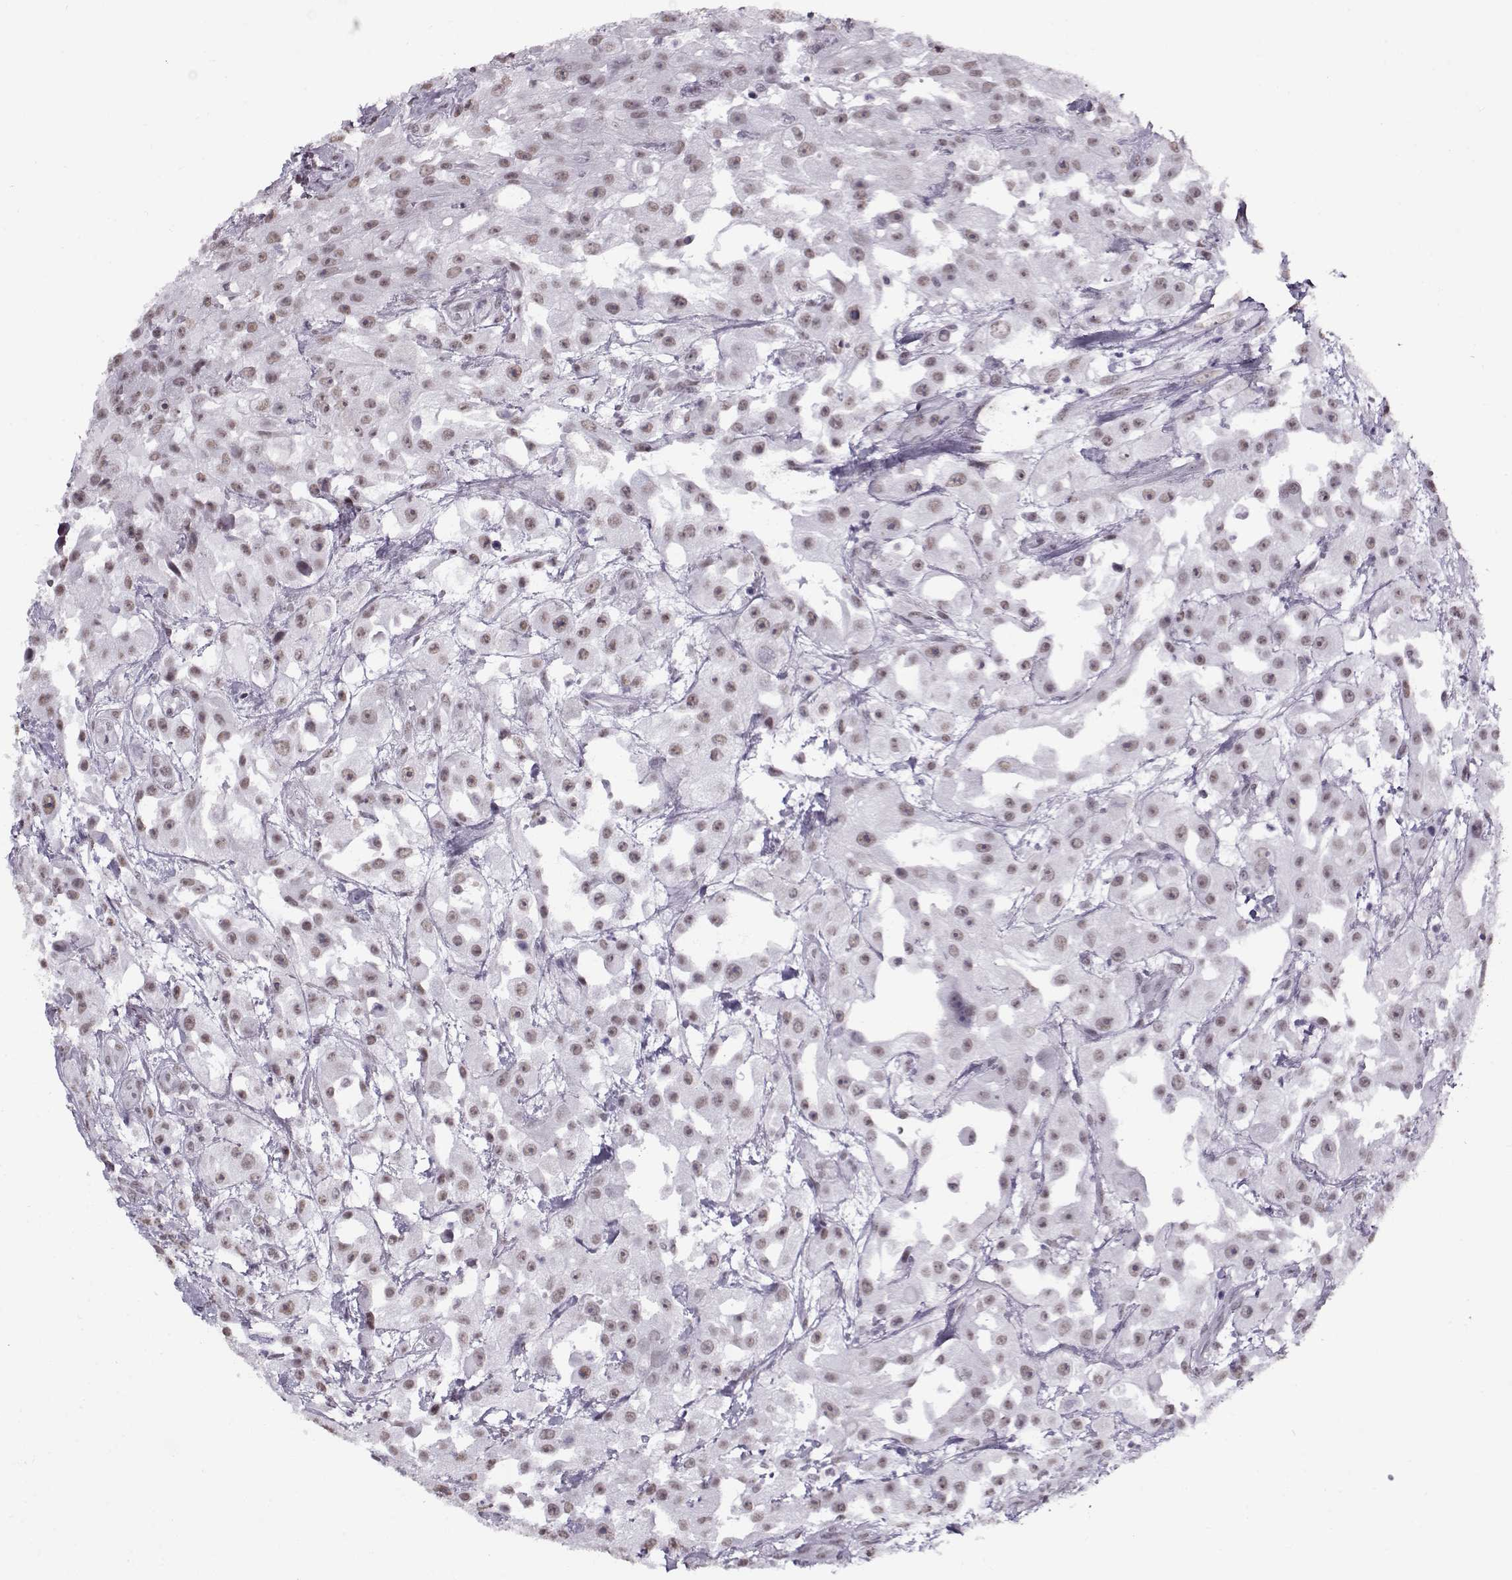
{"staining": {"intensity": "weak", "quantity": ">75%", "location": "nuclear"}, "tissue": "urothelial cancer", "cell_type": "Tumor cells", "image_type": "cancer", "snomed": [{"axis": "morphology", "description": "Urothelial carcinoma, High grade"}, {"axis": "topography", "description": "Urinary bladder"}], "caption": "Immunohistochemical staining of urothelial carcinoma (high-grade) displays weak nuclear protein positivity in approximately >75% of tumor cells.", "gene": "PRMT8", "patient": {"sex": "male", "age": 79}}